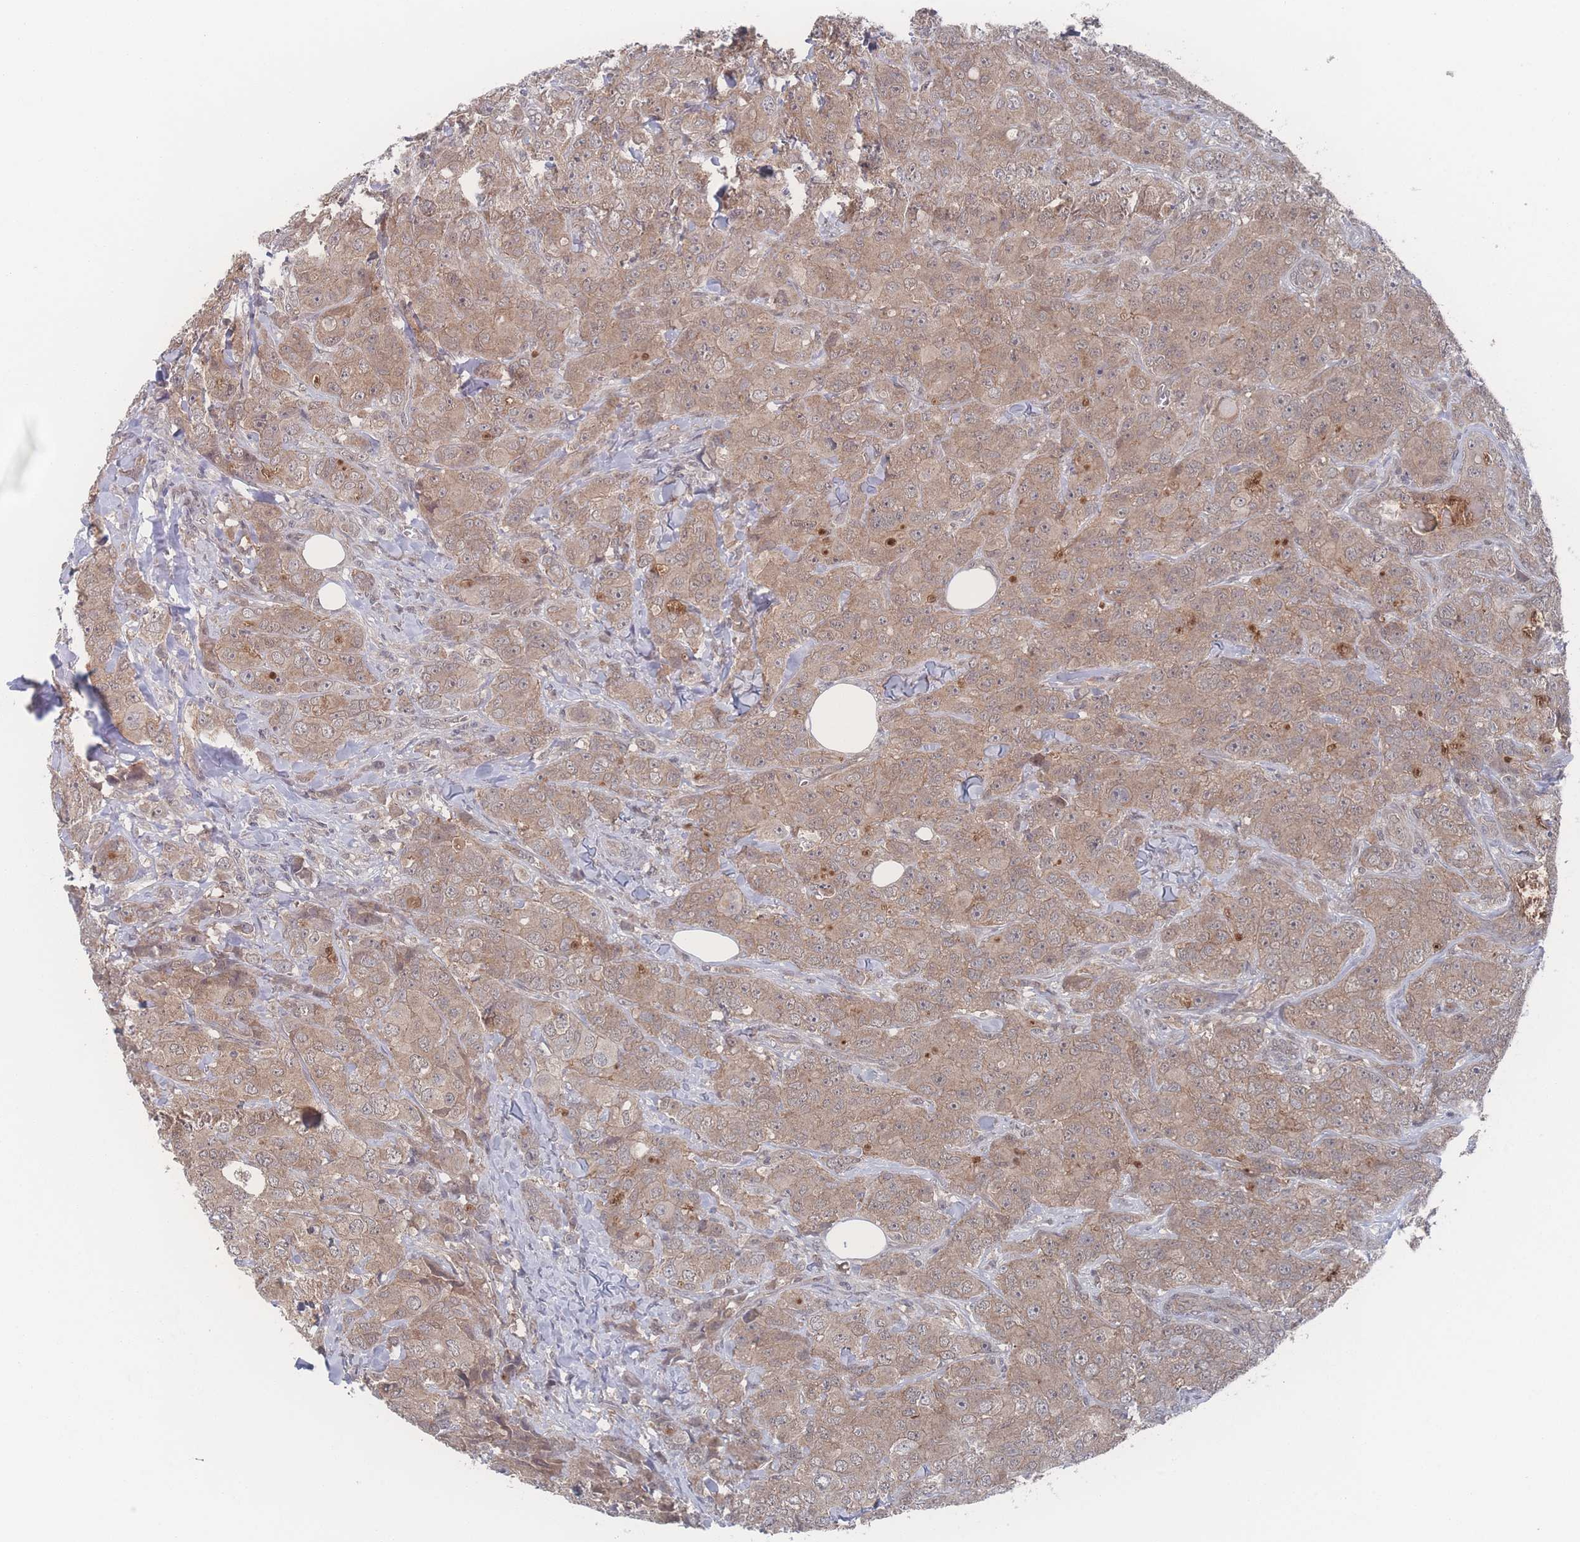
{"staining": {"intensity": "moderate", "quantity": ">75%", "location": "cytoplasmic/membranous"}, "tissue": "breast cancer", "cell_type": "Tumor cells", "image_type": "cancer", "snomed": [{"axis": "morphology", "description": "Duct carcinoma"}, {"axis": "topography", "description": "Breast"}], "caption": "Breast intraductal carcinoma tissue reveals moderate cytoplasmic/membranous positivity in about >75% of tumor cells, visualized by immunohistochemistry.", "gene": "NBEAL1", "patient": {"sex": "female", "age": 43}}